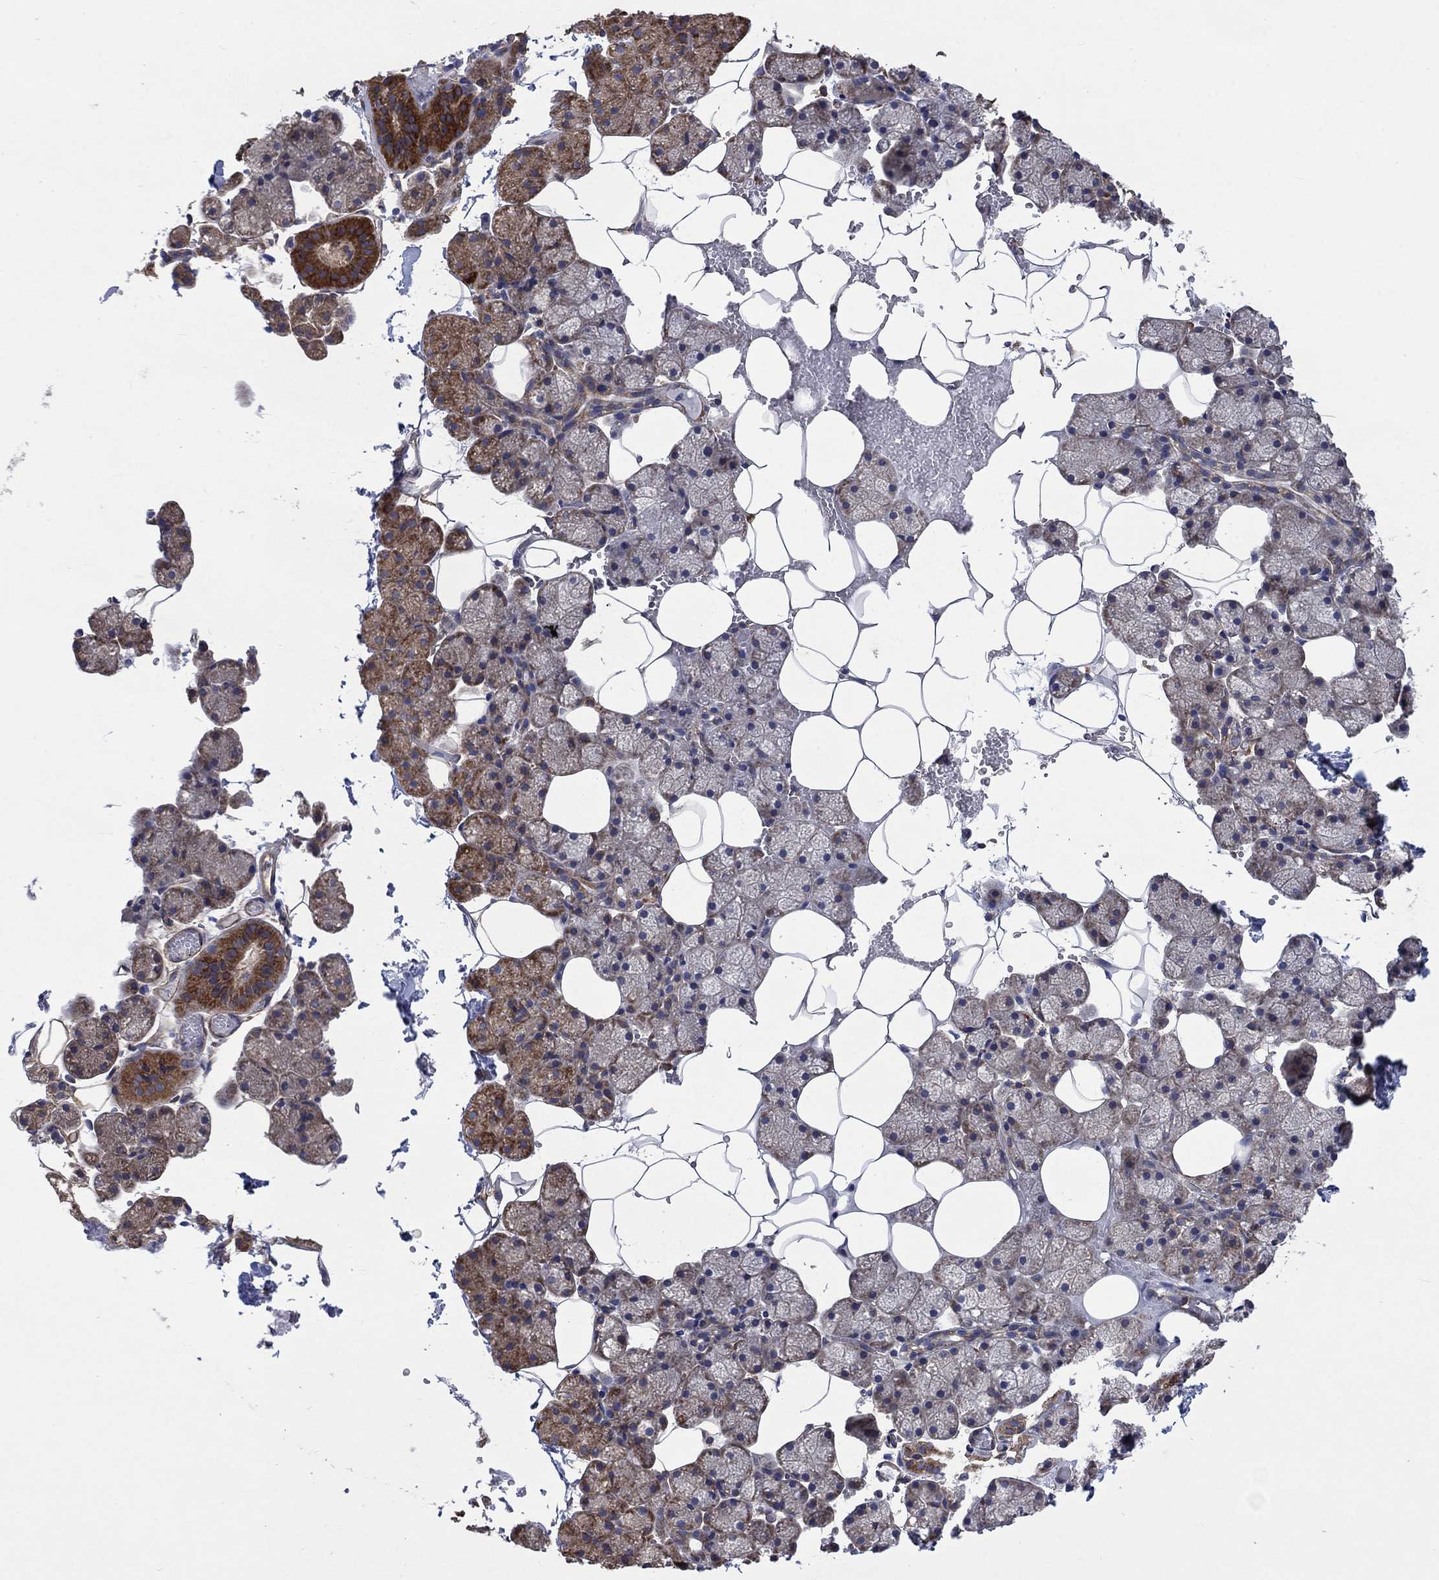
{"staining": {"intensity": "strong", "quantity": "<25%", "location": "cytoplasmic/membranous"}, "tissue": "salivary gland", "cell_type": "Glandular cells", "image_type": "normal", "snomed": [{"axis": "morphology", "description": "Normal tissue, NOS"}, {"axis": "topography", "description": "Salivary gland"}], "caption": "This is a photomicrograph of immunohistochemistry staining of unremarkable salivary gland, which shows strong positivity in the cytoplasmic/membranous of glandular cells.", "gene": "RPLP0", "patient": {"sex": "male", "age": 38}}